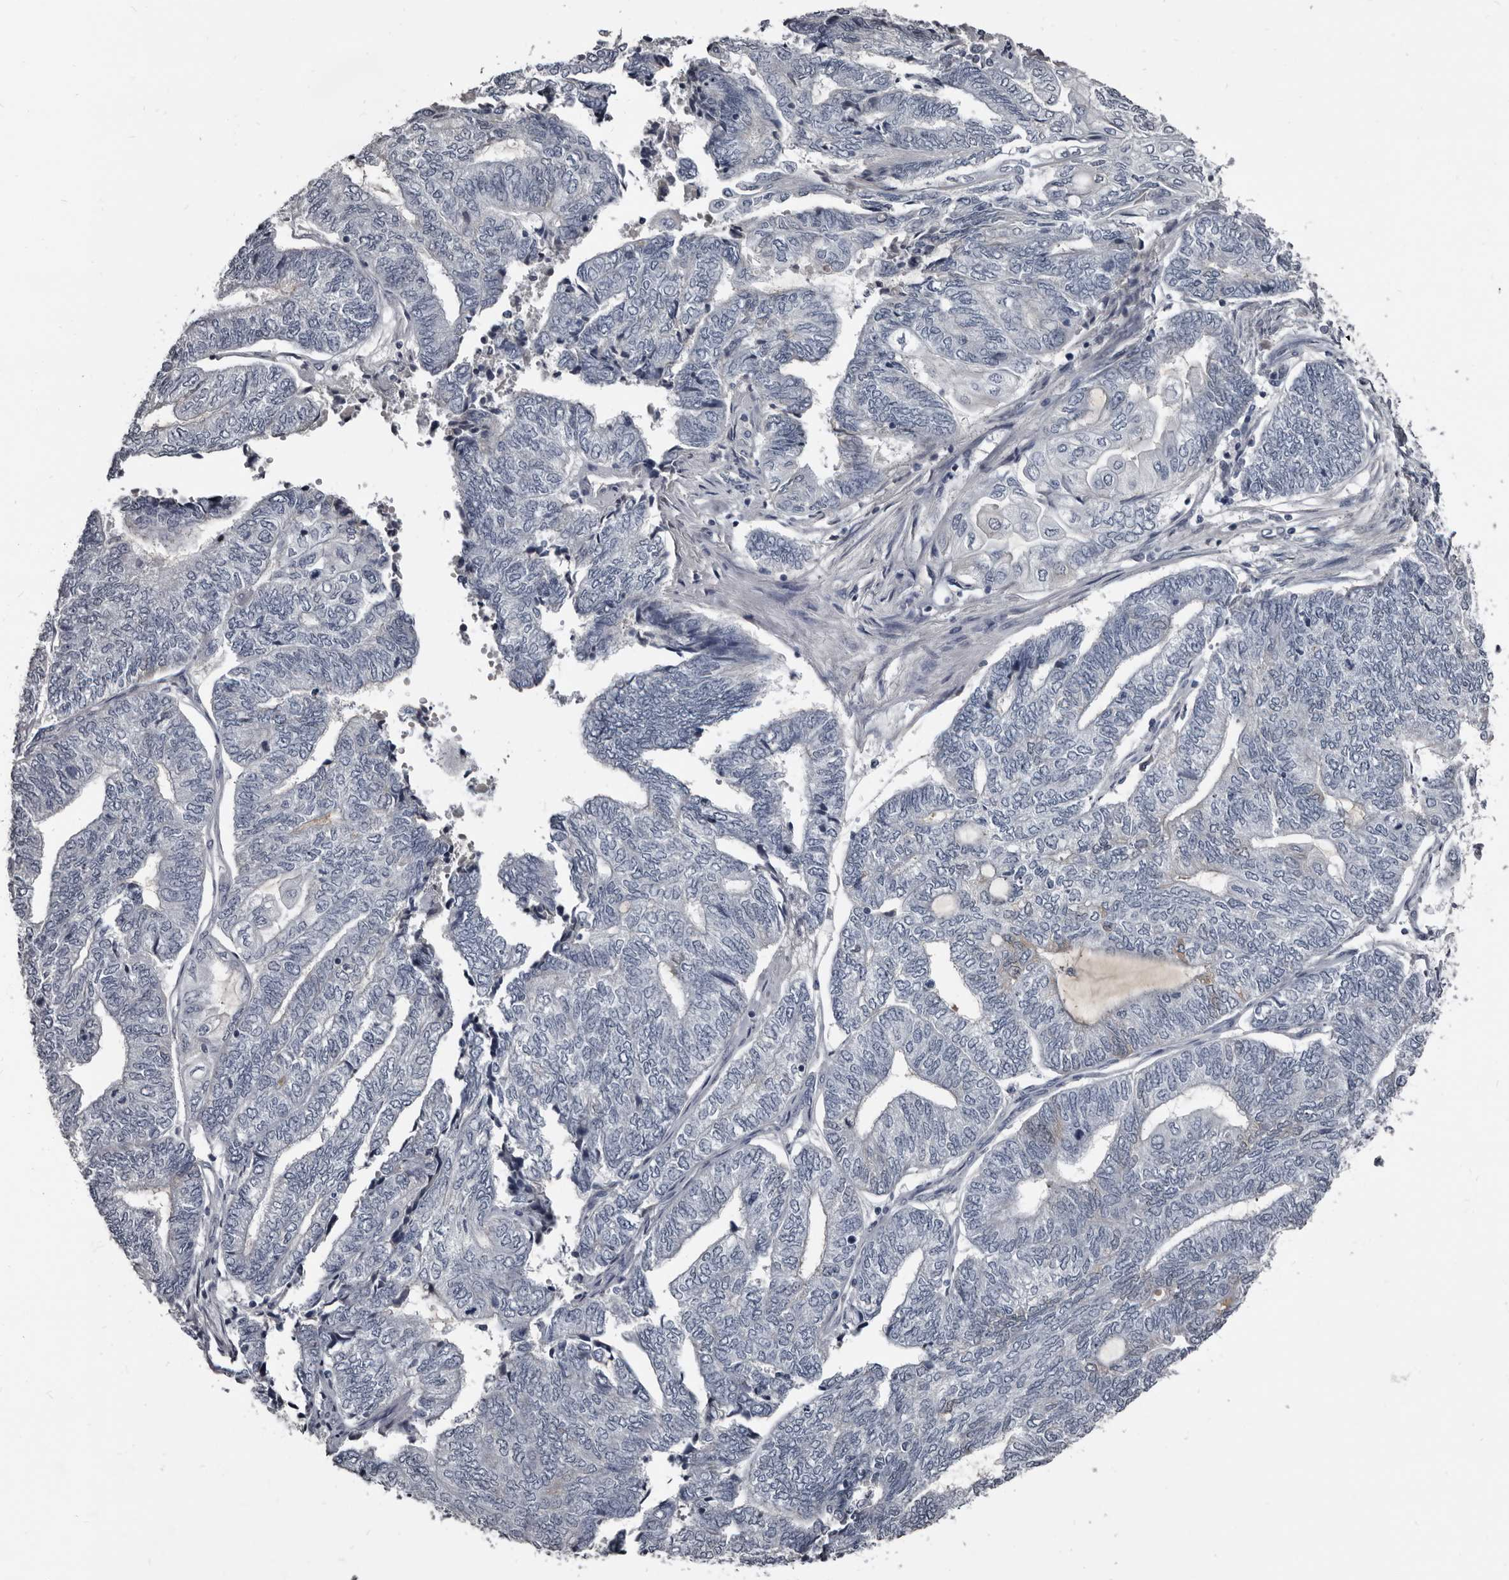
{"staining": {"intensity": "weak", "quantity": "<25%", "location": "cytoplasmic/membranous"}, "tissue": "endometrial cancer", "cell_type": "Tumor cells", "image_type": "cancer", "snomed": [{"axis": "morphology", "description": "Adenocarcinoma, NOS"}, {"axis": "topography", "description": "Uterus"}, {"axis": "topography", "description": "Endometrium"}], "caption": "Immunohistochemistry photomicrograph of neoplastic tissue: human endometrial cancer stained with DAB (3,3'-diaminobenzidine) demonstrates no significant protein positivity in tumor cells.", "gene": "GREB1", "patient": {"sex": "female", "age": 70}}